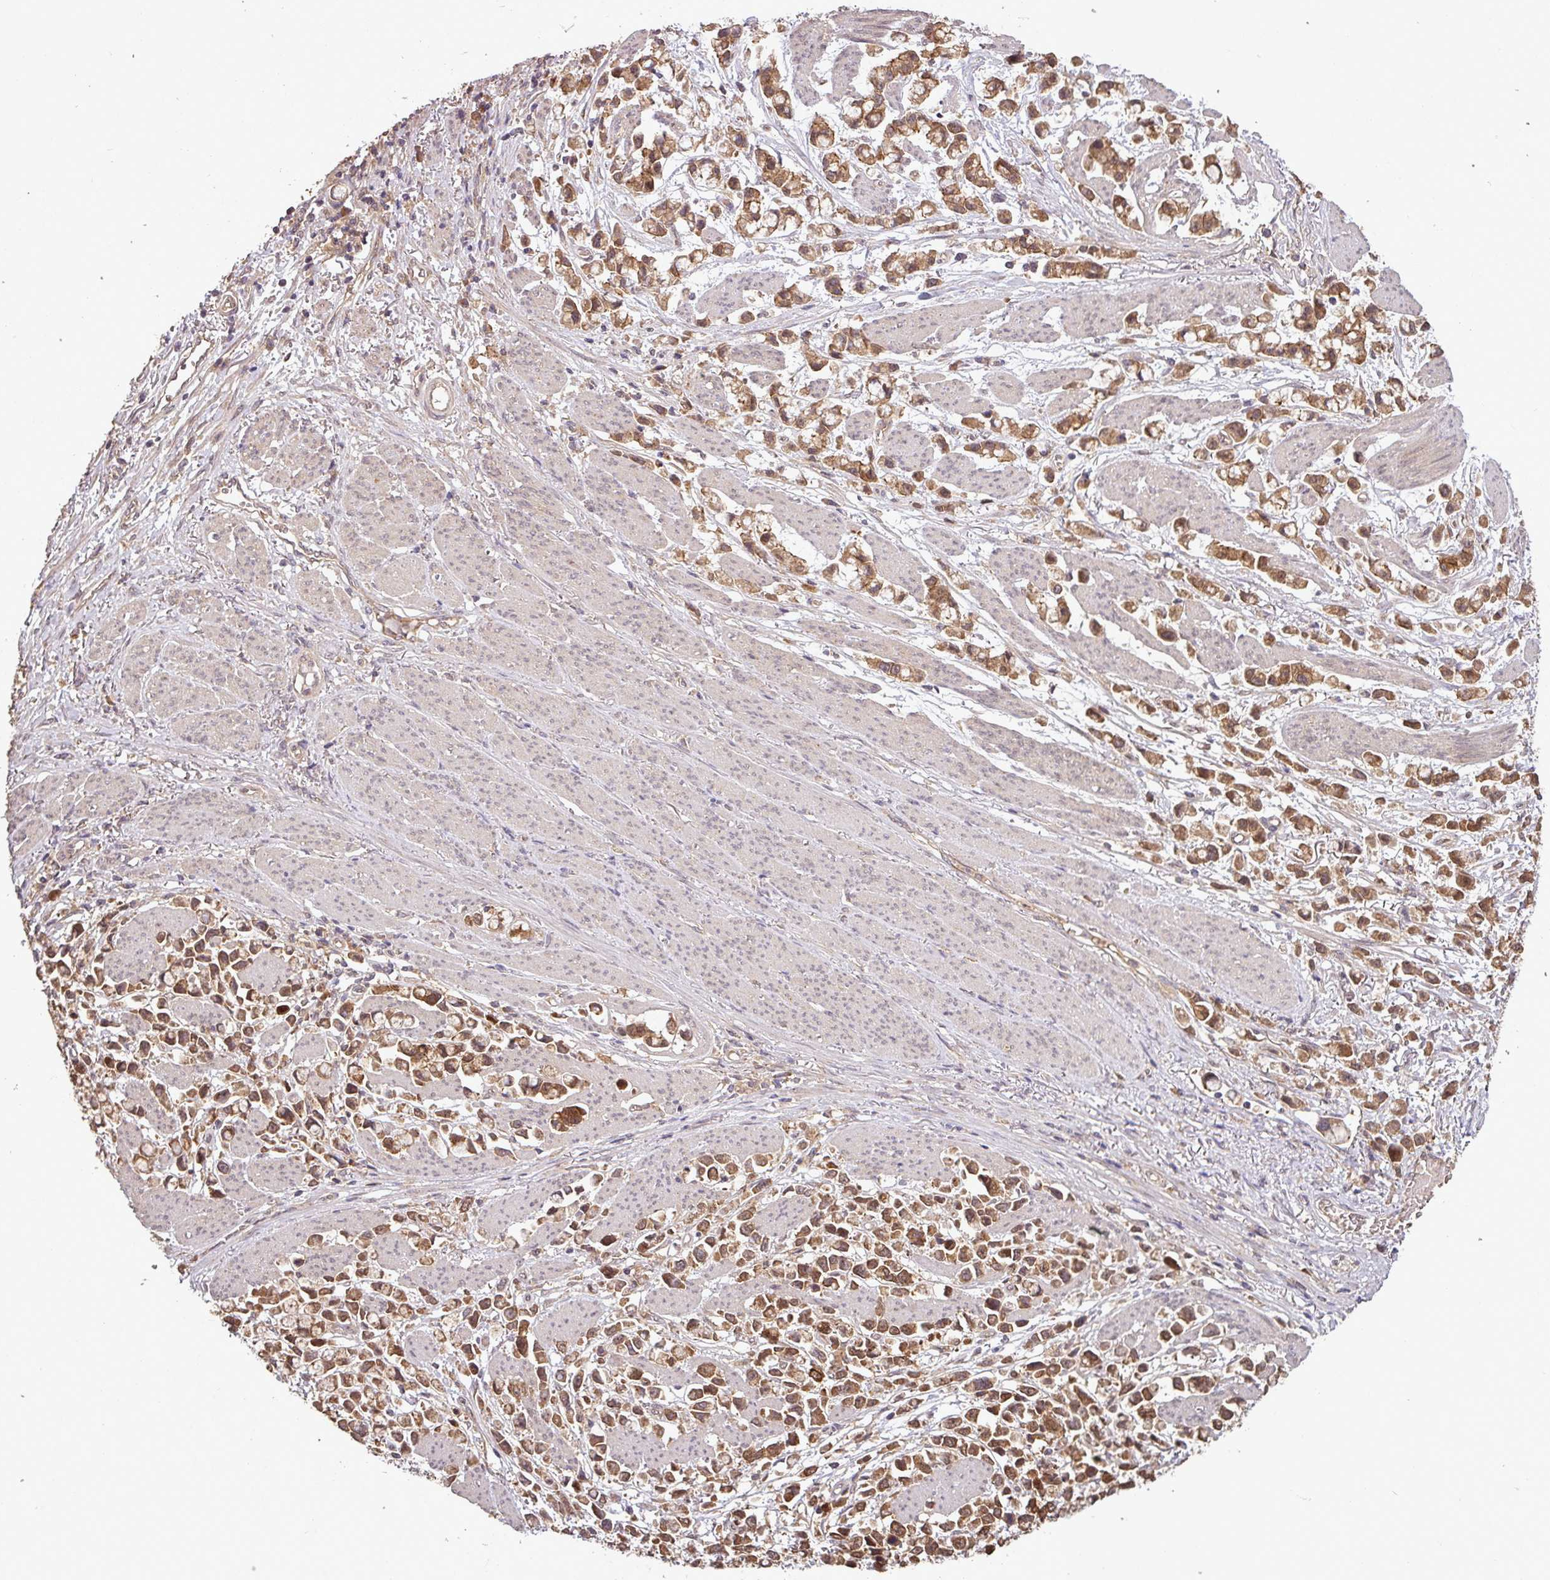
{"staining": {"intensity": "moderate", "quantity": ">75%", "location": "cytoplasmic/membranous"}, "tissue": "stomach cancer", "cell_type": "Tumor cells", "image_type": "cancer", "snomed": [{"axis": "morphology", "description": "Adenocarcinoma, NOS"}, {"axis": "topography", "description": "Stomach"}], "caption": "Immunohistochemical staining of human stomach cancer displays medium levels of moderate cytoplasmic/membranous staining in about >75% of tumor cells.", "gene": "NT5C3A", "patient": {"sex": "female", "age": 81}}